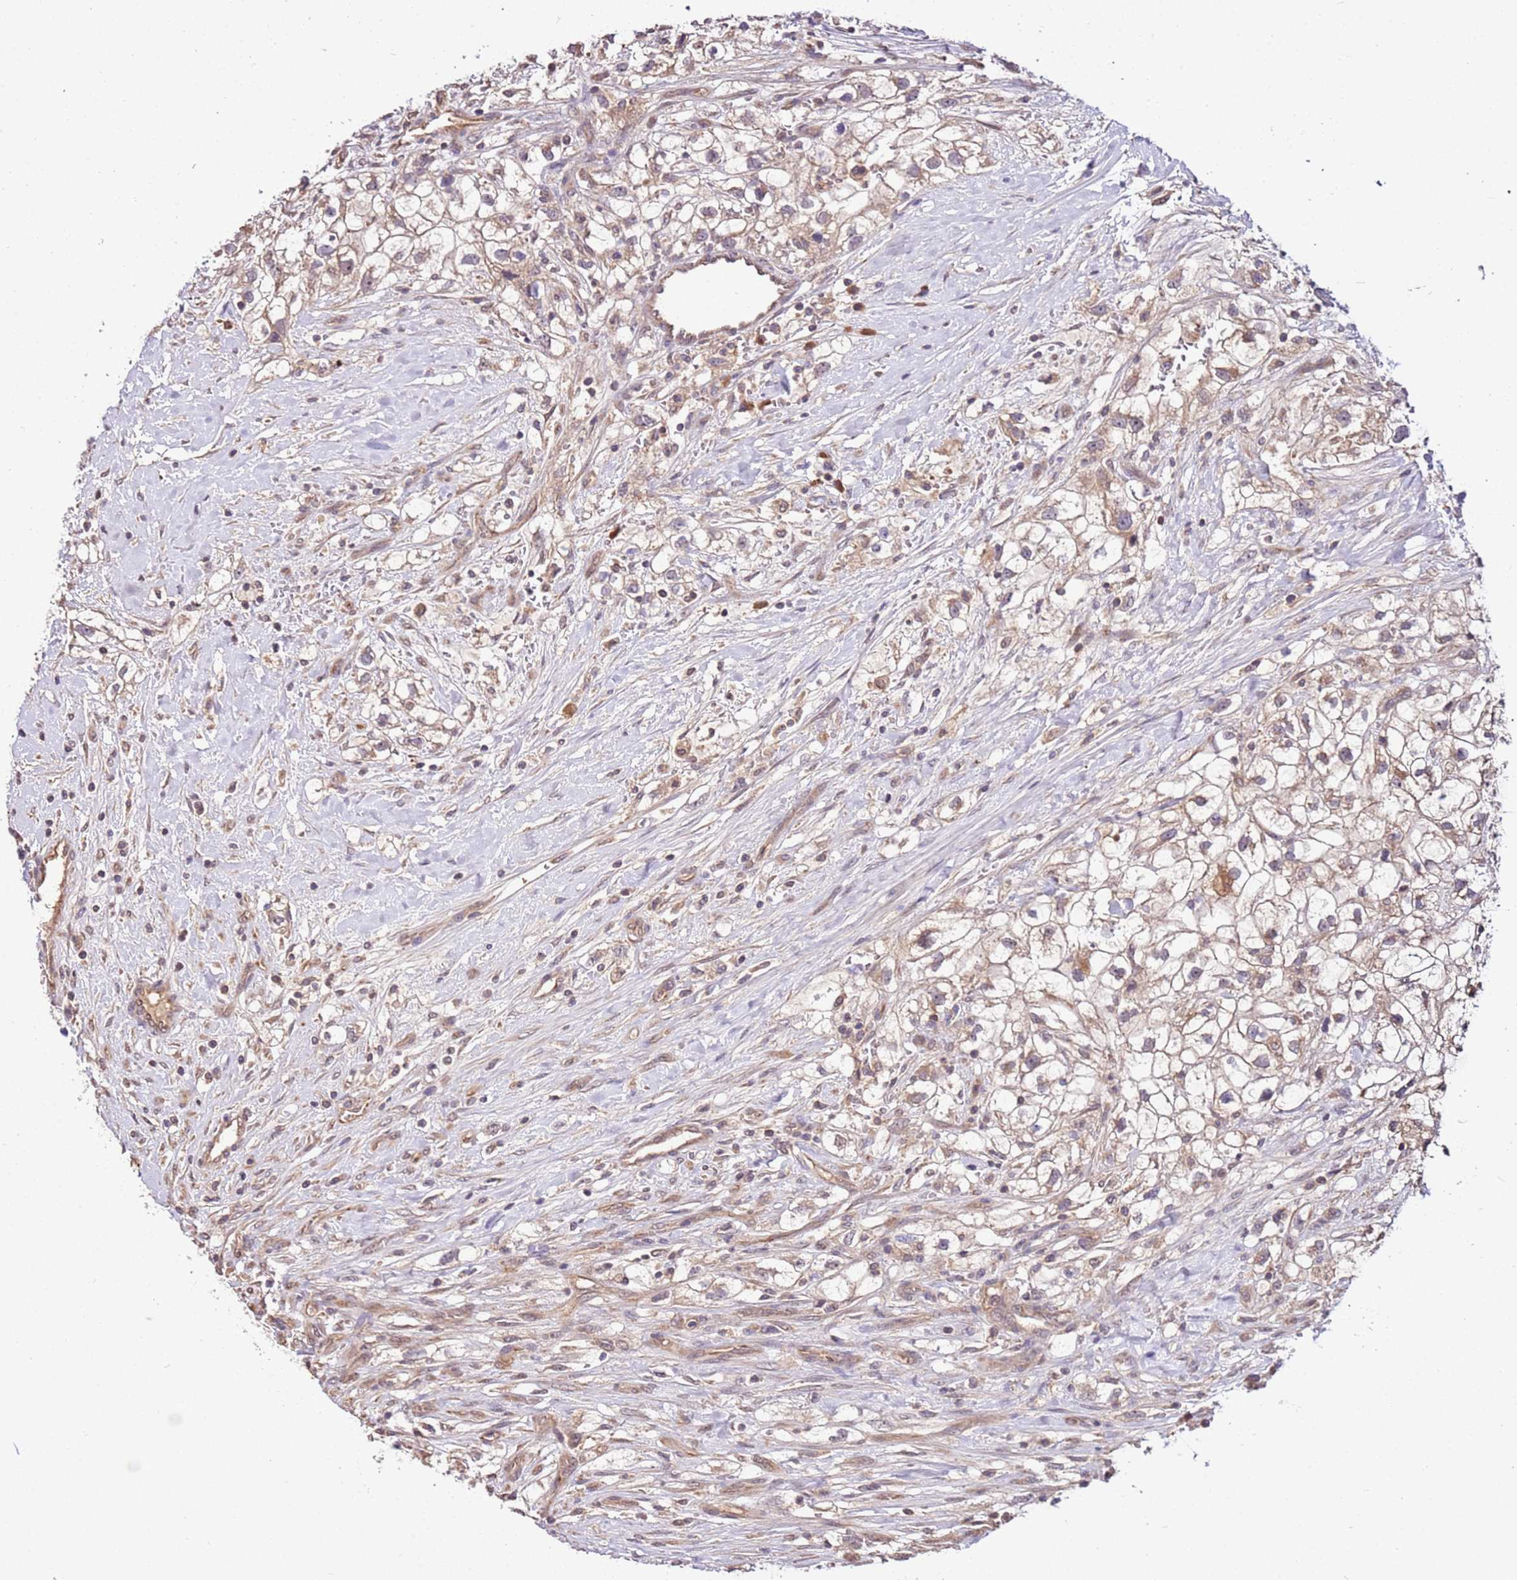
{"staining": {"intensity": "weak", "quantity": "25%-75%", "location": "cytoplasmic/membranous"}, "tissue": "renal cancer", "cell_type": "Tumor cells", "image_type": "cancer", "snomed": [{"axis": "morphology", "description": "Adenocarcinoma, NOS"}, {"axis": "topography", "description": "Kidney"}], "caption": "Protein staining exhibits weak cytoplasmic/membranous positivity in about 25%-75% of tumor cells in adenocarcinoma (renal).", "gene": "BBS5", "patient": {"sex": "male", "age": 59}}